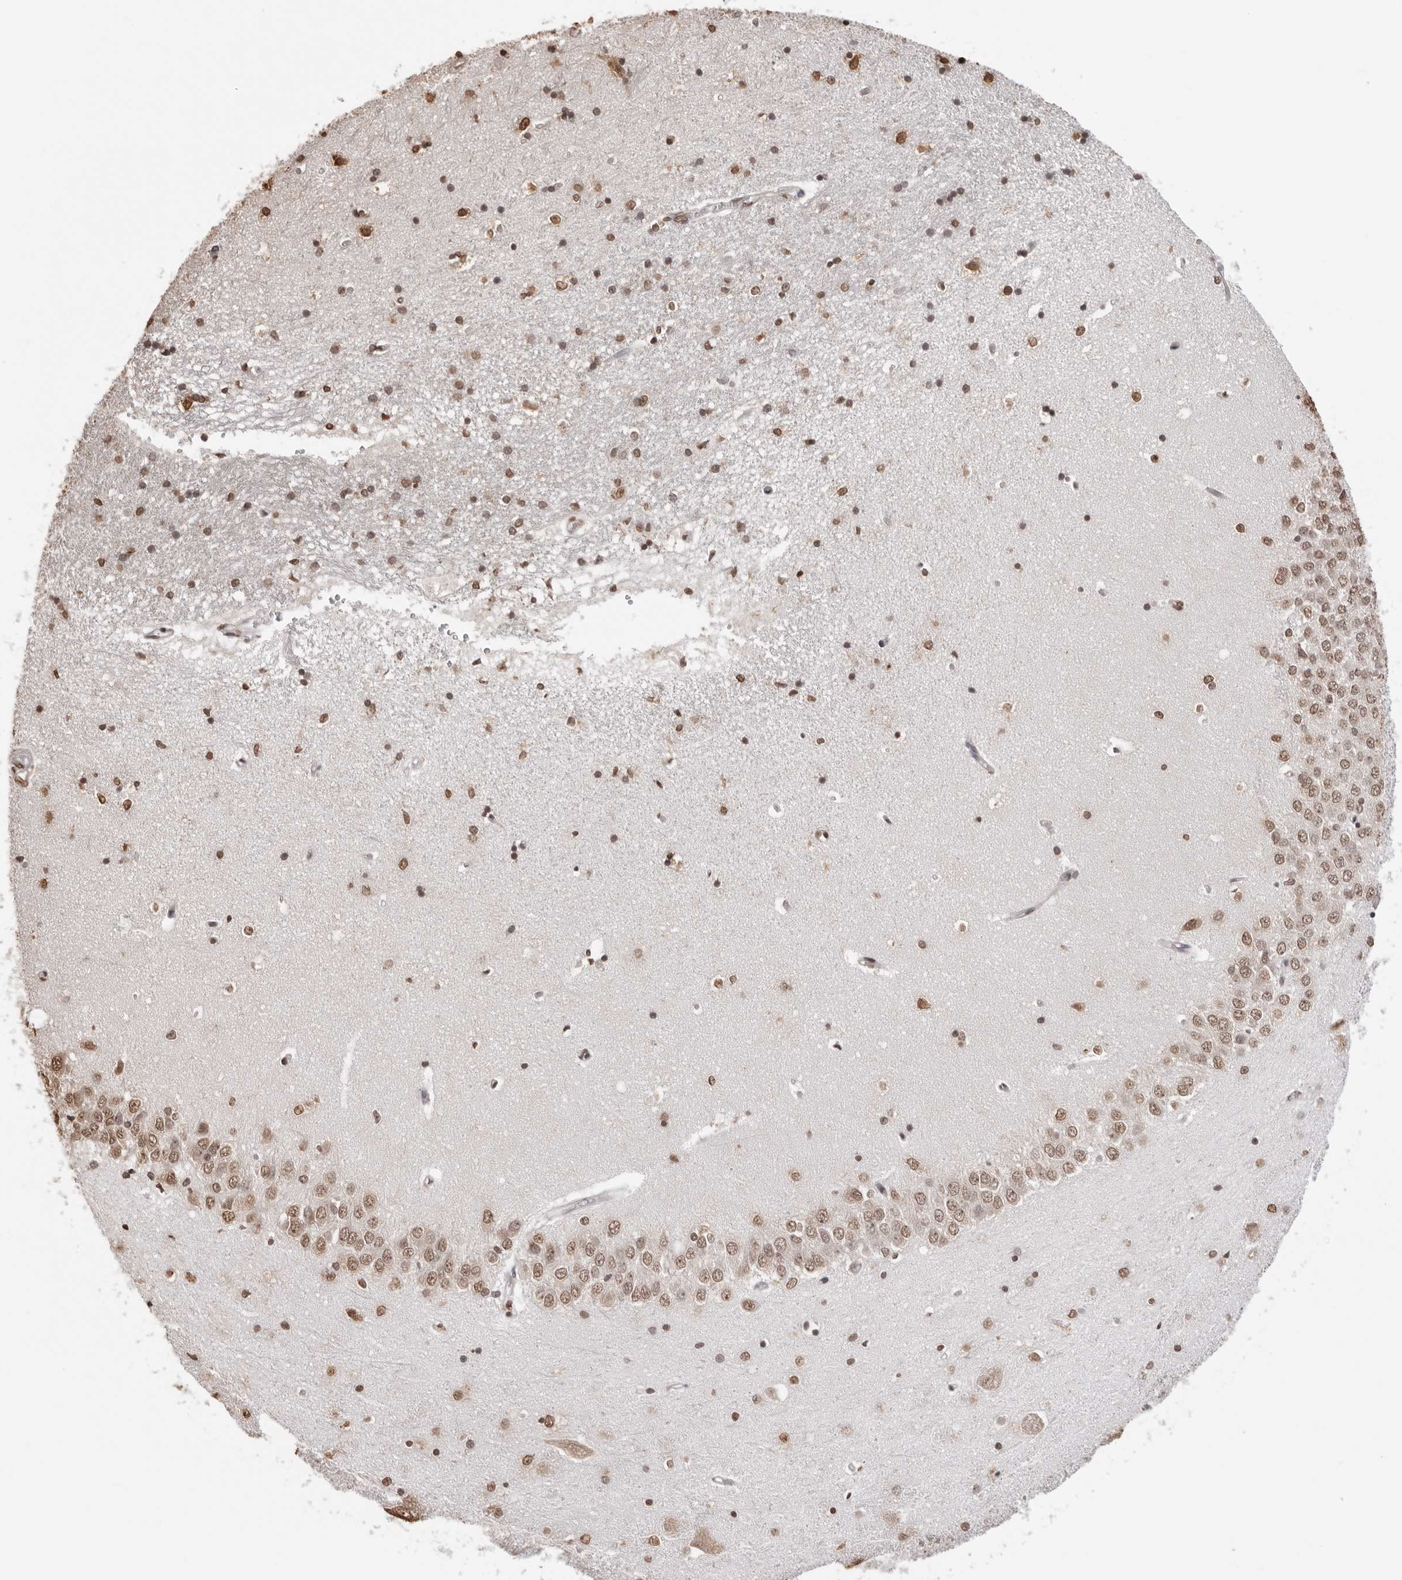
{"staining": {"intensity": "moderate", "quantity": ">75%", "location": "nuclear"}, "tissue": "hippocampus", "cell_type": "Glial cells", "image_type": "normal", "snomed": [{"axis": "morphology", "description": "Normal tissue, NOS"}, {"axis": "topography", "description": "Hippocampus"}], "caption": "The photomicrograph demonstrates a brown stain indicating the presence of a protein in the nuclear of glial cells in hippocampus.", "gene": "OLIG3", "patient": {"sex": "male", "age": 45}}